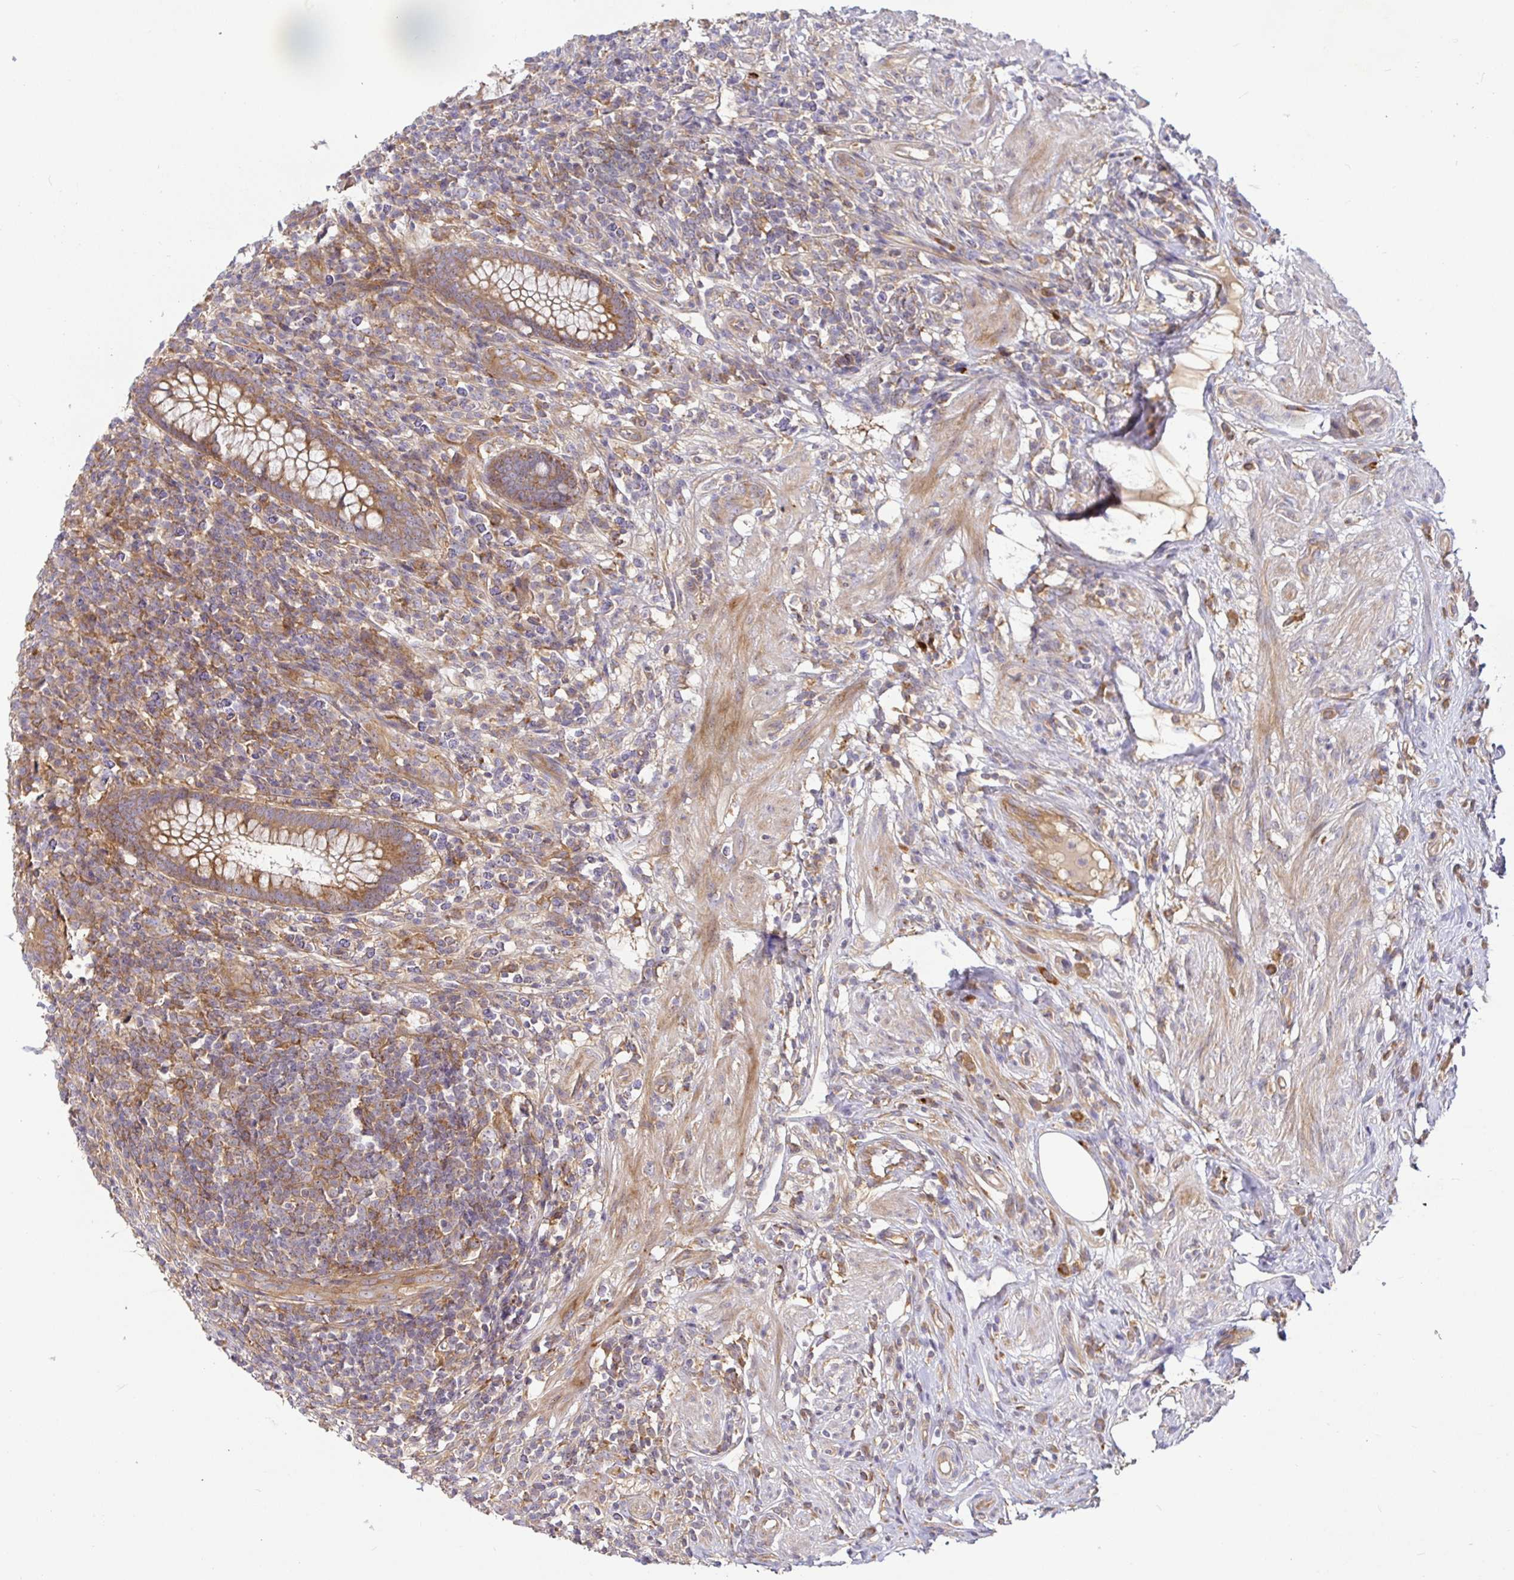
{"staining": {"intensity": "moderate", "quantity": ">75%", "location": "cytoplasmic/membranous"}, "tissue": "appendix", "cell_type": "Glandular cells", "image_type": "normal", "snomed": [{"axis": "morphology", "description": "Normal tissue, NOS"}, {"axis": "topography", "description": "Appendix"}], "caption": "Protein staining by immunohistochemistry (IHC) shows moderate cytoplasmic/membranous positivity in approximately >75% of glandular cells in benign appendix.", "gene": "SNX8", "patient": {"sex": "female", "age": 56}}